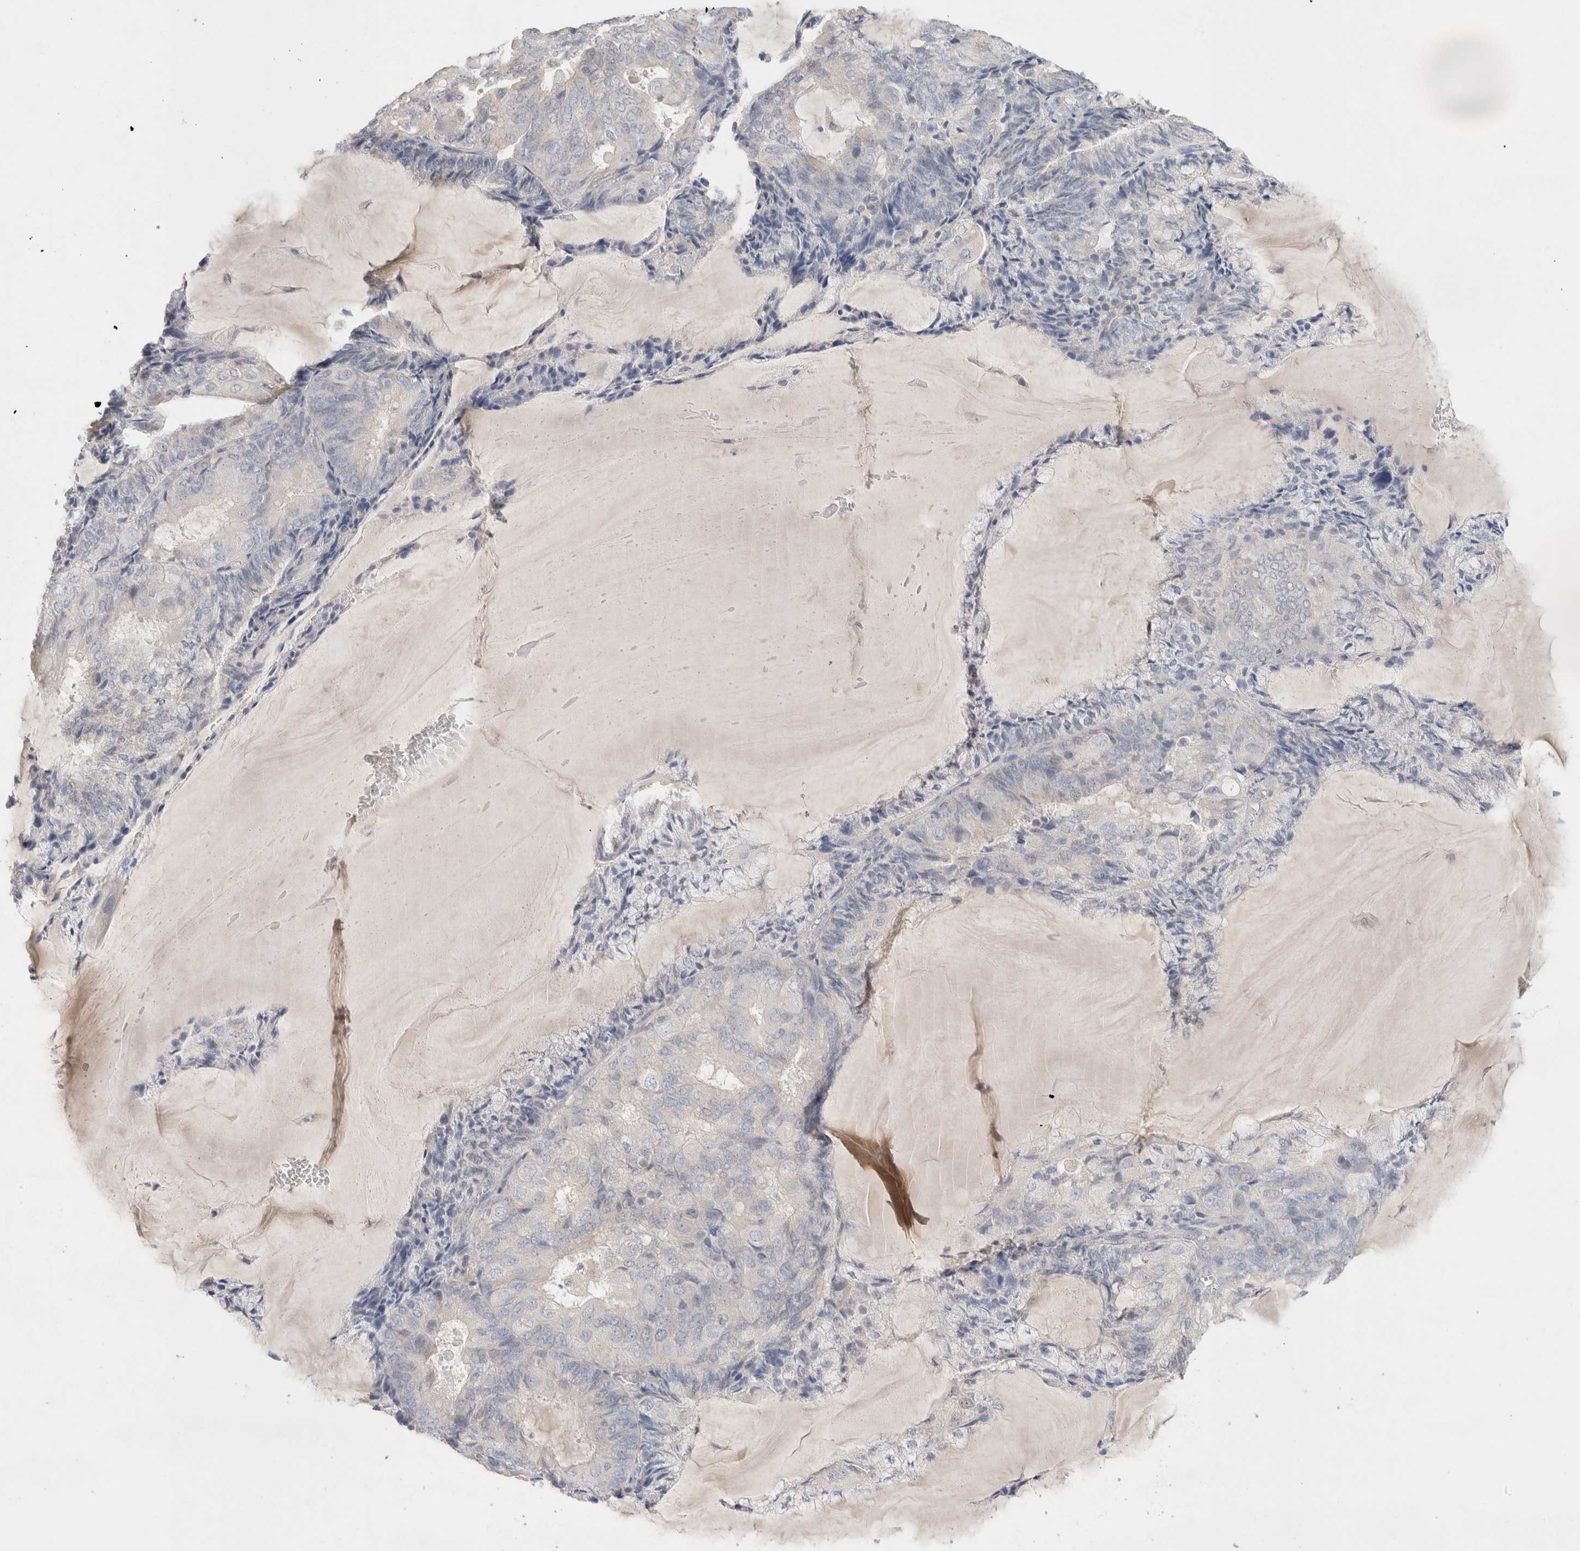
{"staining": {"intensity": "negative", "quantity": "none", "location": "none"}, "tissue": "endometrial cancer", "cell_type": "Tumor cells", "image_type": "cancer", "snomed": [{"axis": "morphology", "description": "Adenocarcinoma, NOS"}, {"axis": "topography", "description": "Endometrium"}], "caption": "This is a micrograph of IHC staining of endometrial cancer, which shows no expression in tumor cells.", "gene": "MPP2", "patient": {"sex": "female", "age": 81}}